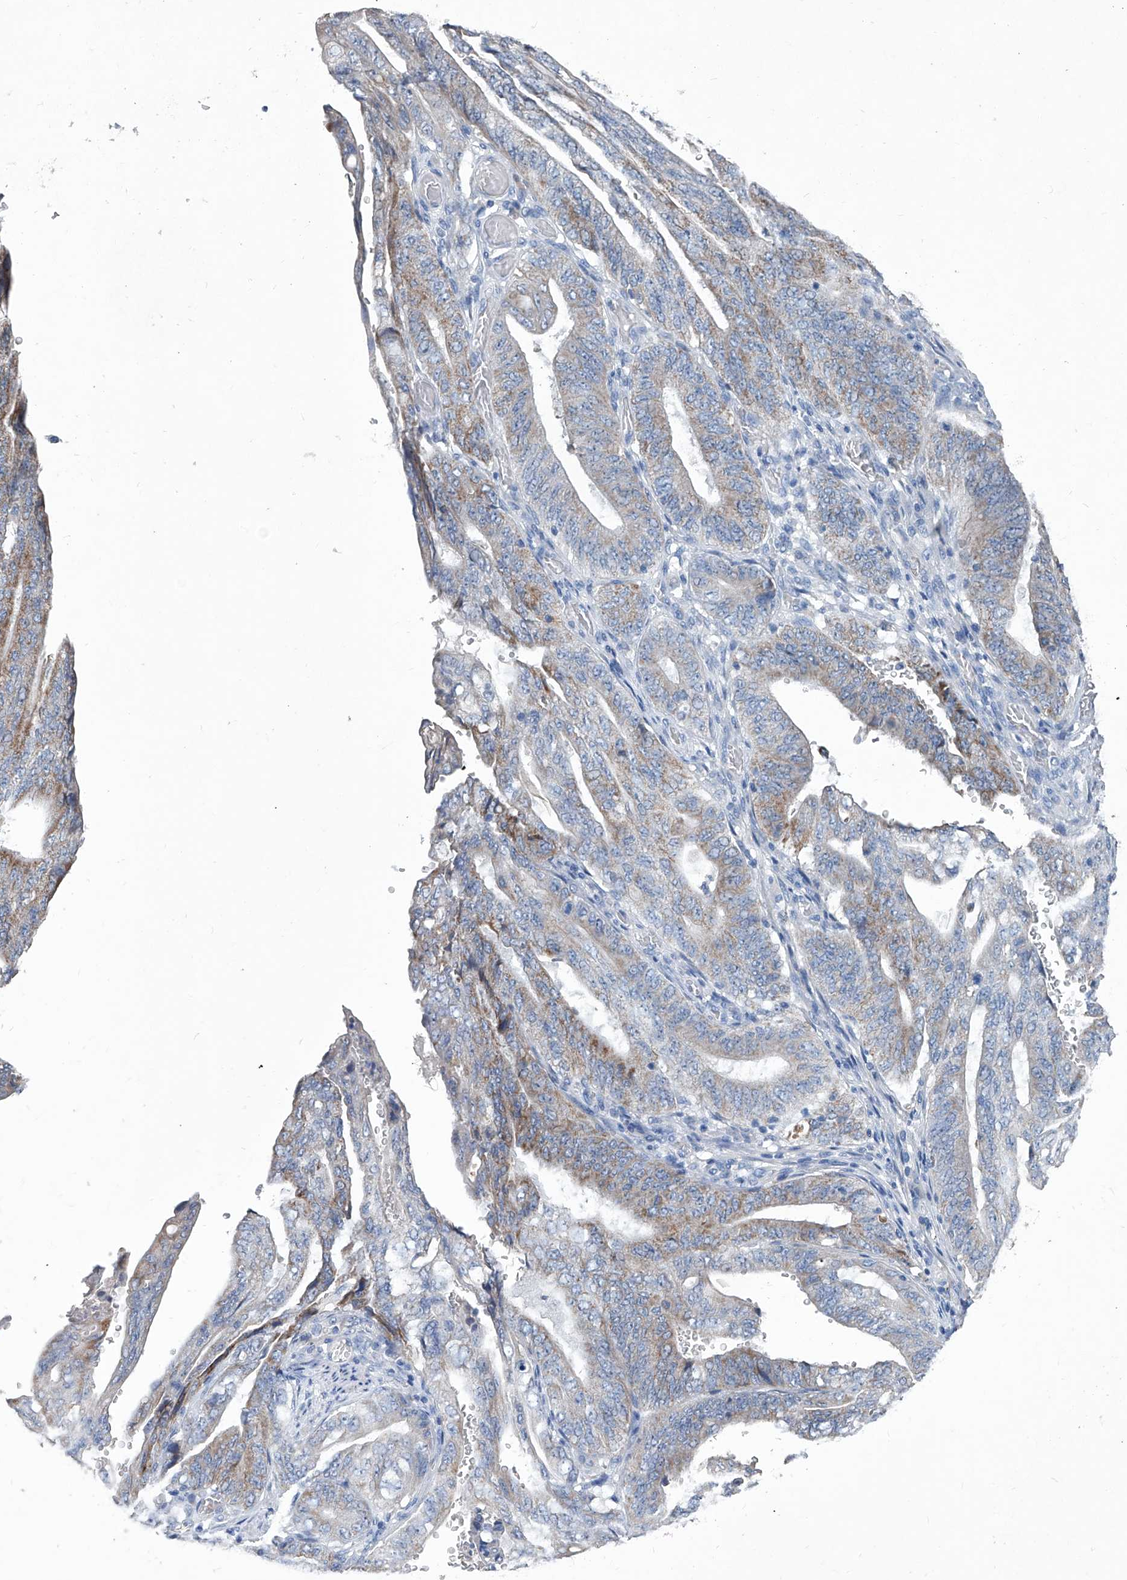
{"staining": {"intensity": "moderate", "quantity": "25%-75%", "location": "cytoplasmic/membranous"}, "tissue": "stomach cancer", "cell_type": "Tumor cells", "image_type": "cancer", "snomed": [{"axis": "morphology", "description": "Adenocarcinoma, NOS"}, {"axis": "topography", "description": "Stomach"}], "caption": "Protein staining of stomach adenocarcinoma tissue shows moderate cytoplasmic/membranous staining in about 25%-75% of tumor cells. The staining is performed using DAB brown chromogen to label protein expression. The nuclei are counter-stained blue using hematoxylin.", "gene": "MTARC1", "patient": {"sex": "female", "age": 73}}